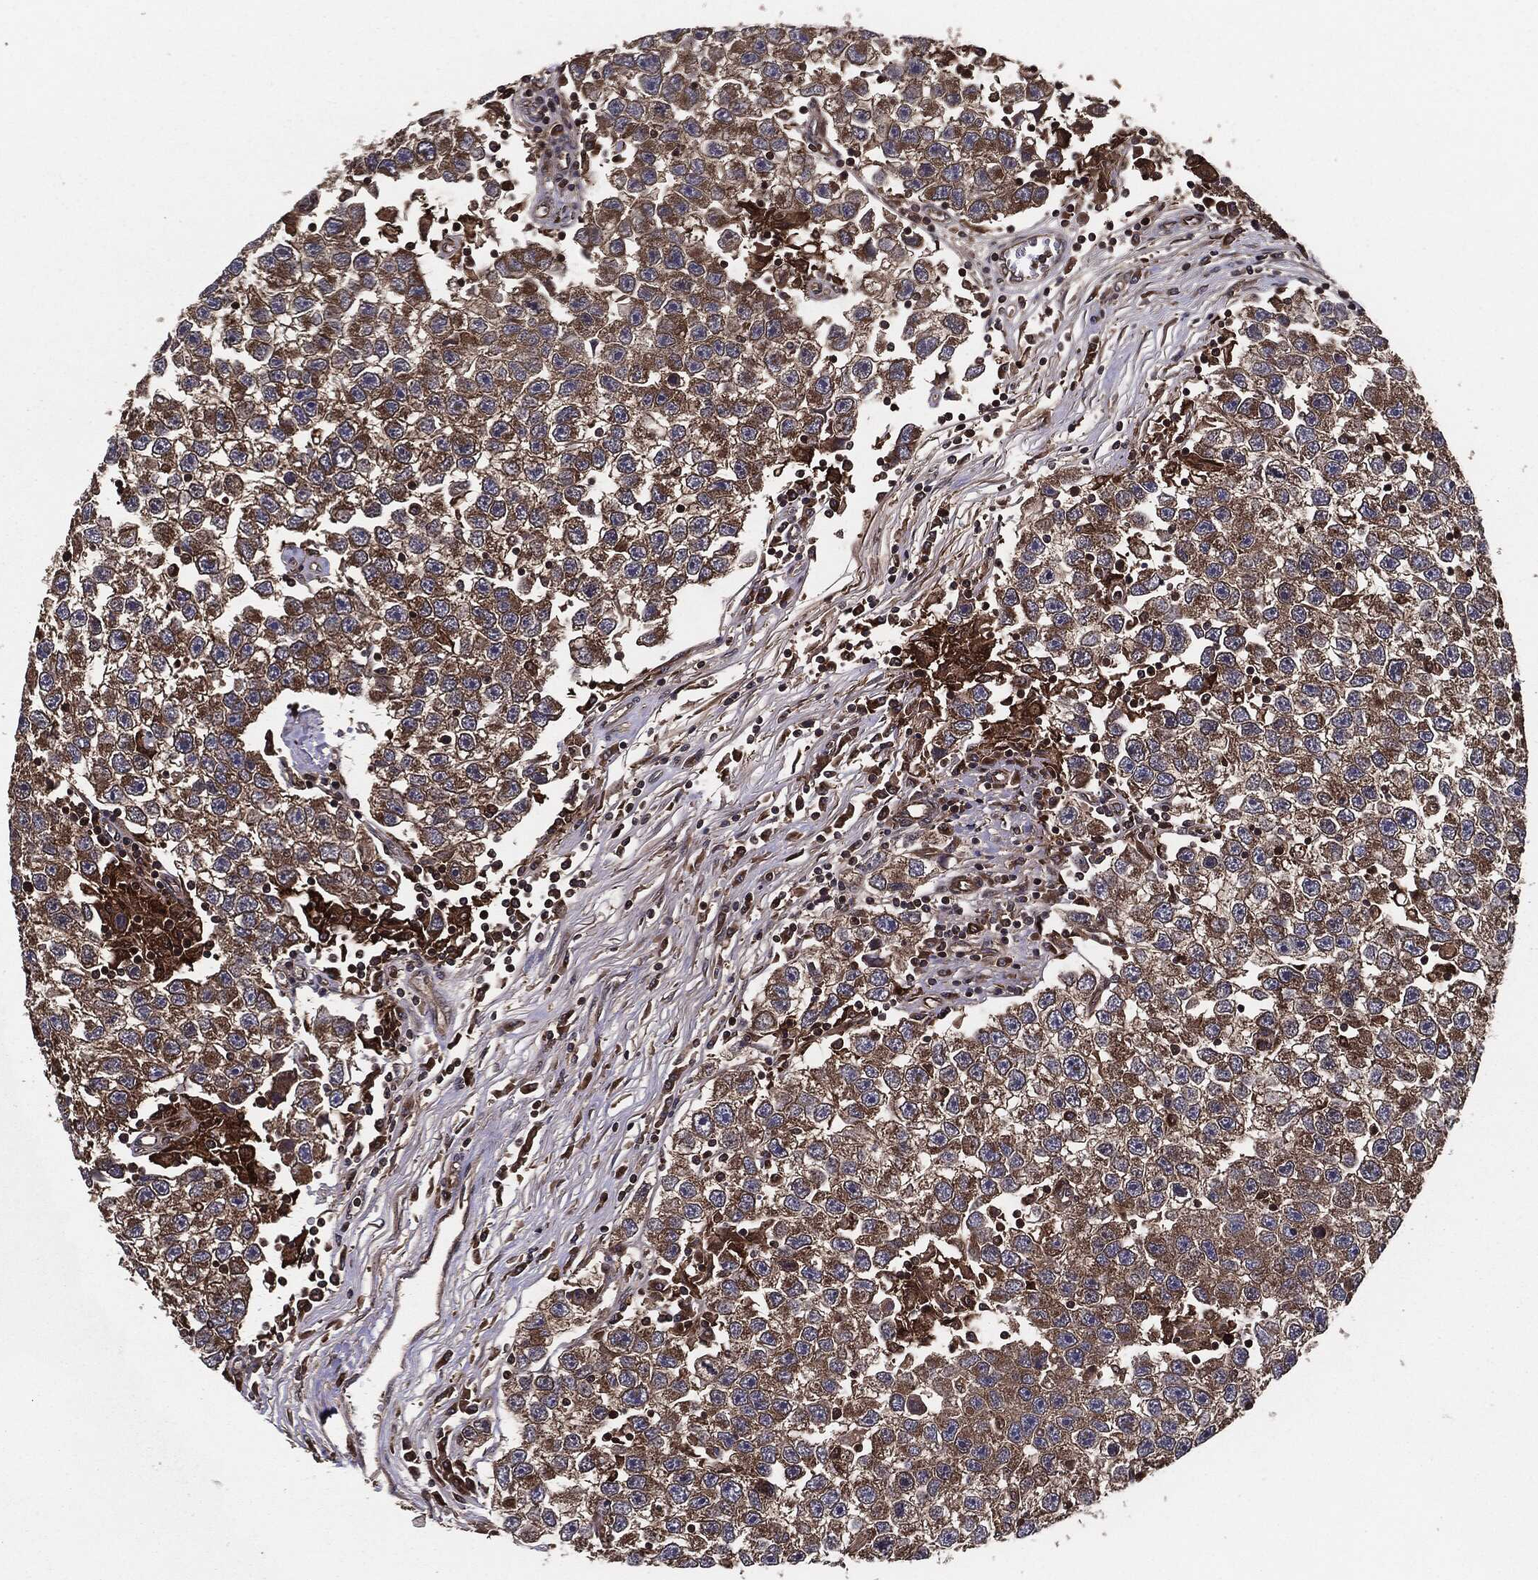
{"staining": {"intensity": "moderate", "quantity": "25%-75%", "location": "cytoplasmic/membranous"}, "tissue": "testis cancer", "cell_type": "Tumor cells", "image_type": "cancer", "snomed": [{"axis": "morphology", "description": "Seminoma, NOS"}, {"axis": "topography", "description": "Testis"}], "caption": "Immunohistochemistry micrograph of seminoma (testis) stained for a protein (brown), which shows medium levels of moderate cytoplasmic/membranous positivity in approximately 25%-75% of tumor cells.", "gene": "RAP1GDS1", "patient": {"sex": "male", "age": 26}}